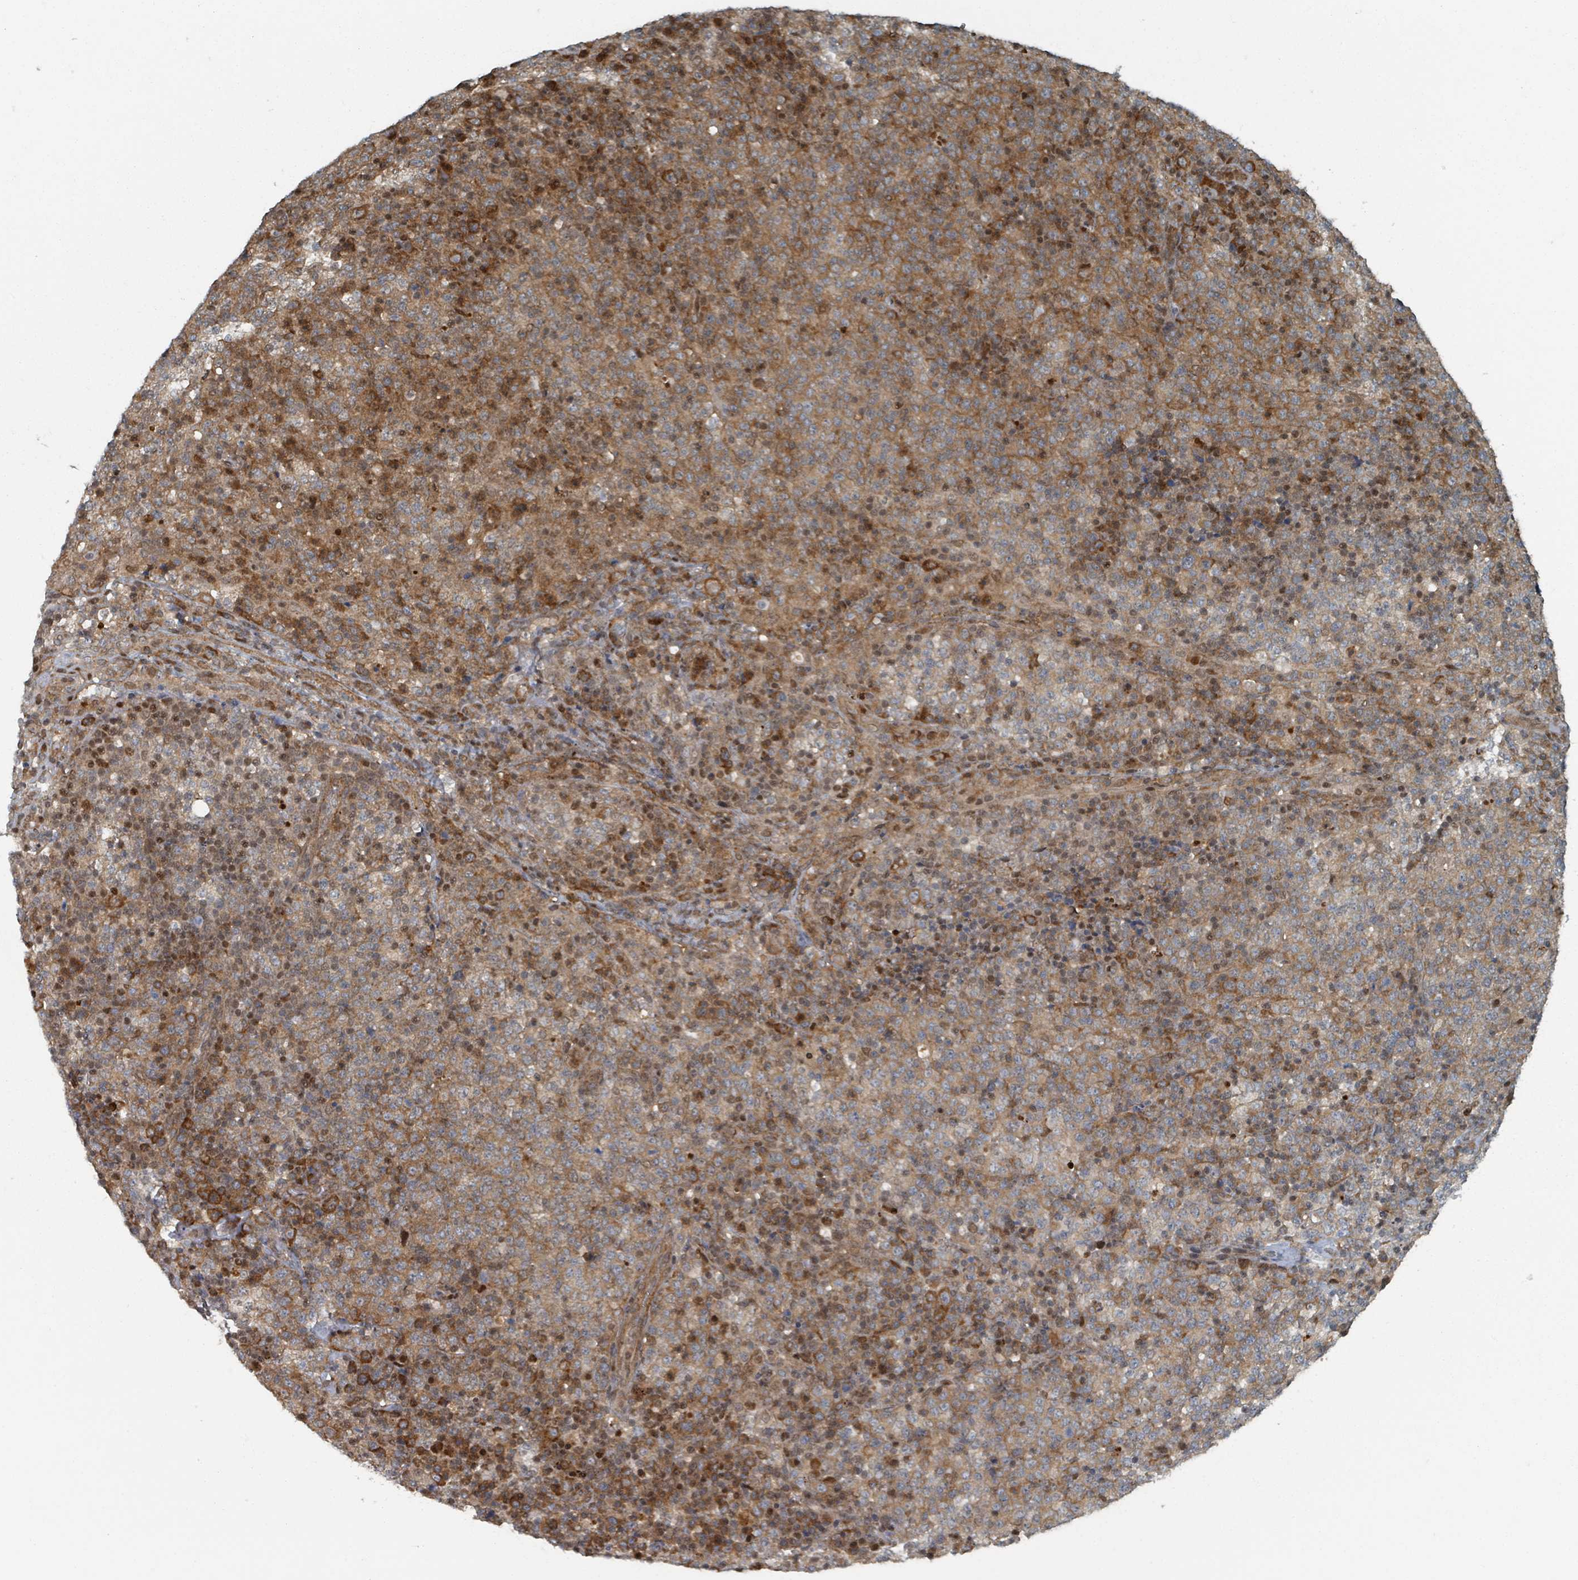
{"staining": {"intensity": "moderate", "quantity": ">75%", "location": "cytoplasmic/membranous,nuclear"}, "tissue": "lymphoma", "cell_type": "Tumor cells", "image_type": "cancer", "snomed": [{"axis": "morphology", "description": "Malignant lymphoma, non-Hodgkin's type, High grade"}, {"axis": "topography", "description": "Lymph node"}], "caption": "This micrograph exhibits lymphoma stained with IHC to label a protein in brown. The cytoplasmic/membranous and nuclear of tumor cells show moderate positivity for the protein. Nuclei are counter-stained blue.", "gene": "RHPN2", "patient": {"sex": "male", "age": 54}}